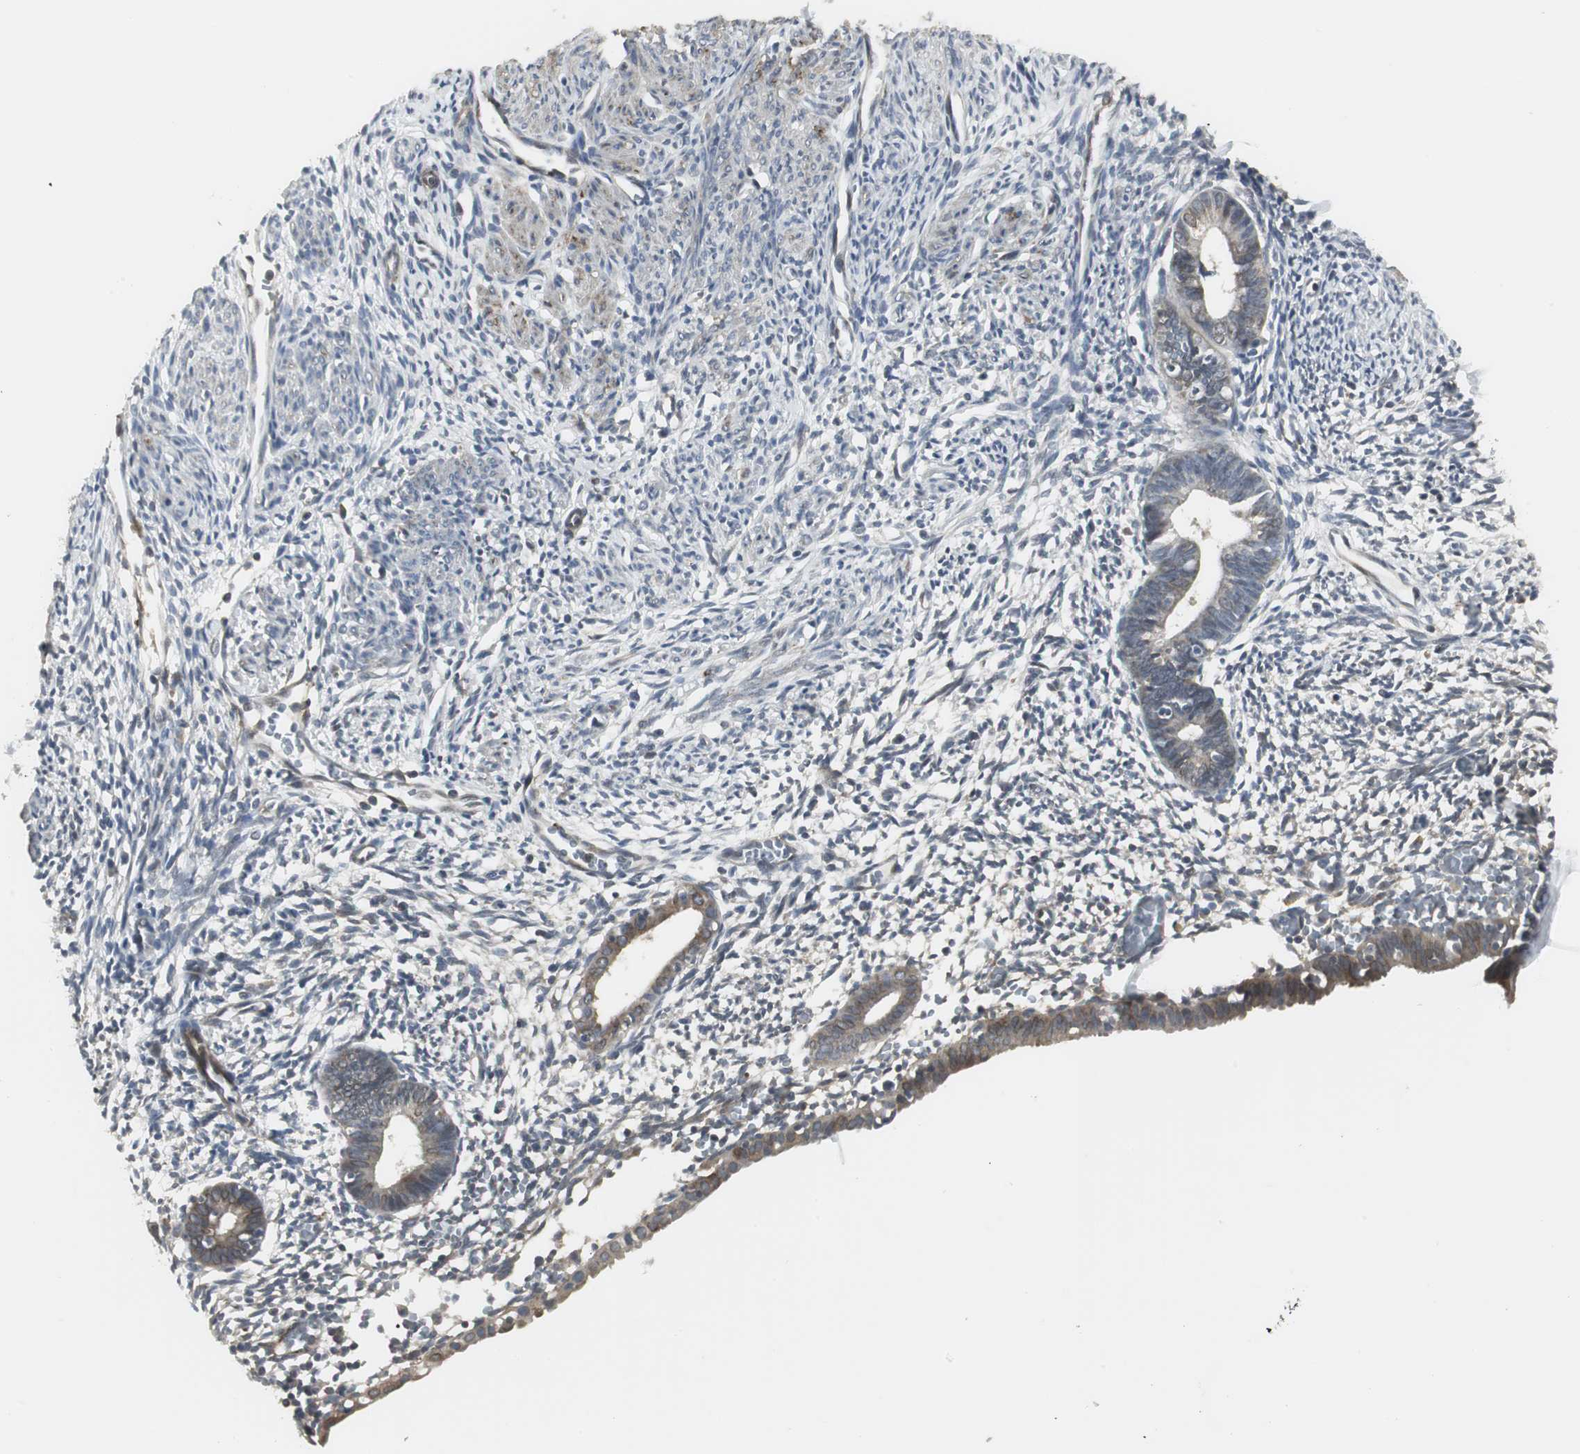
{"staining": {"intensity": "weak", "quantity": "<25%", "location": "cytoplasmic/membranous"}, "tissue": "endometrium", "cell_type": "Cells in endometrial stroma", "image_type": "normal", "snomed": [{"axis": "morphology", "description": "Normal tissue, NOS"}, {"axis": "morphology", "description": "Atrophy, NOS"}, {"axis": "topography", "description": "Uterus"}, {"axis": "topography", "description": "Endometrium"}], "caption": "Human endometrium stained for a protein using immunohistochemistry (IHC) demonstrates no positivity in cells in endometrial stroma.", "gene": "SCYL3", "patient": {"sex": "female", "age": 68}}